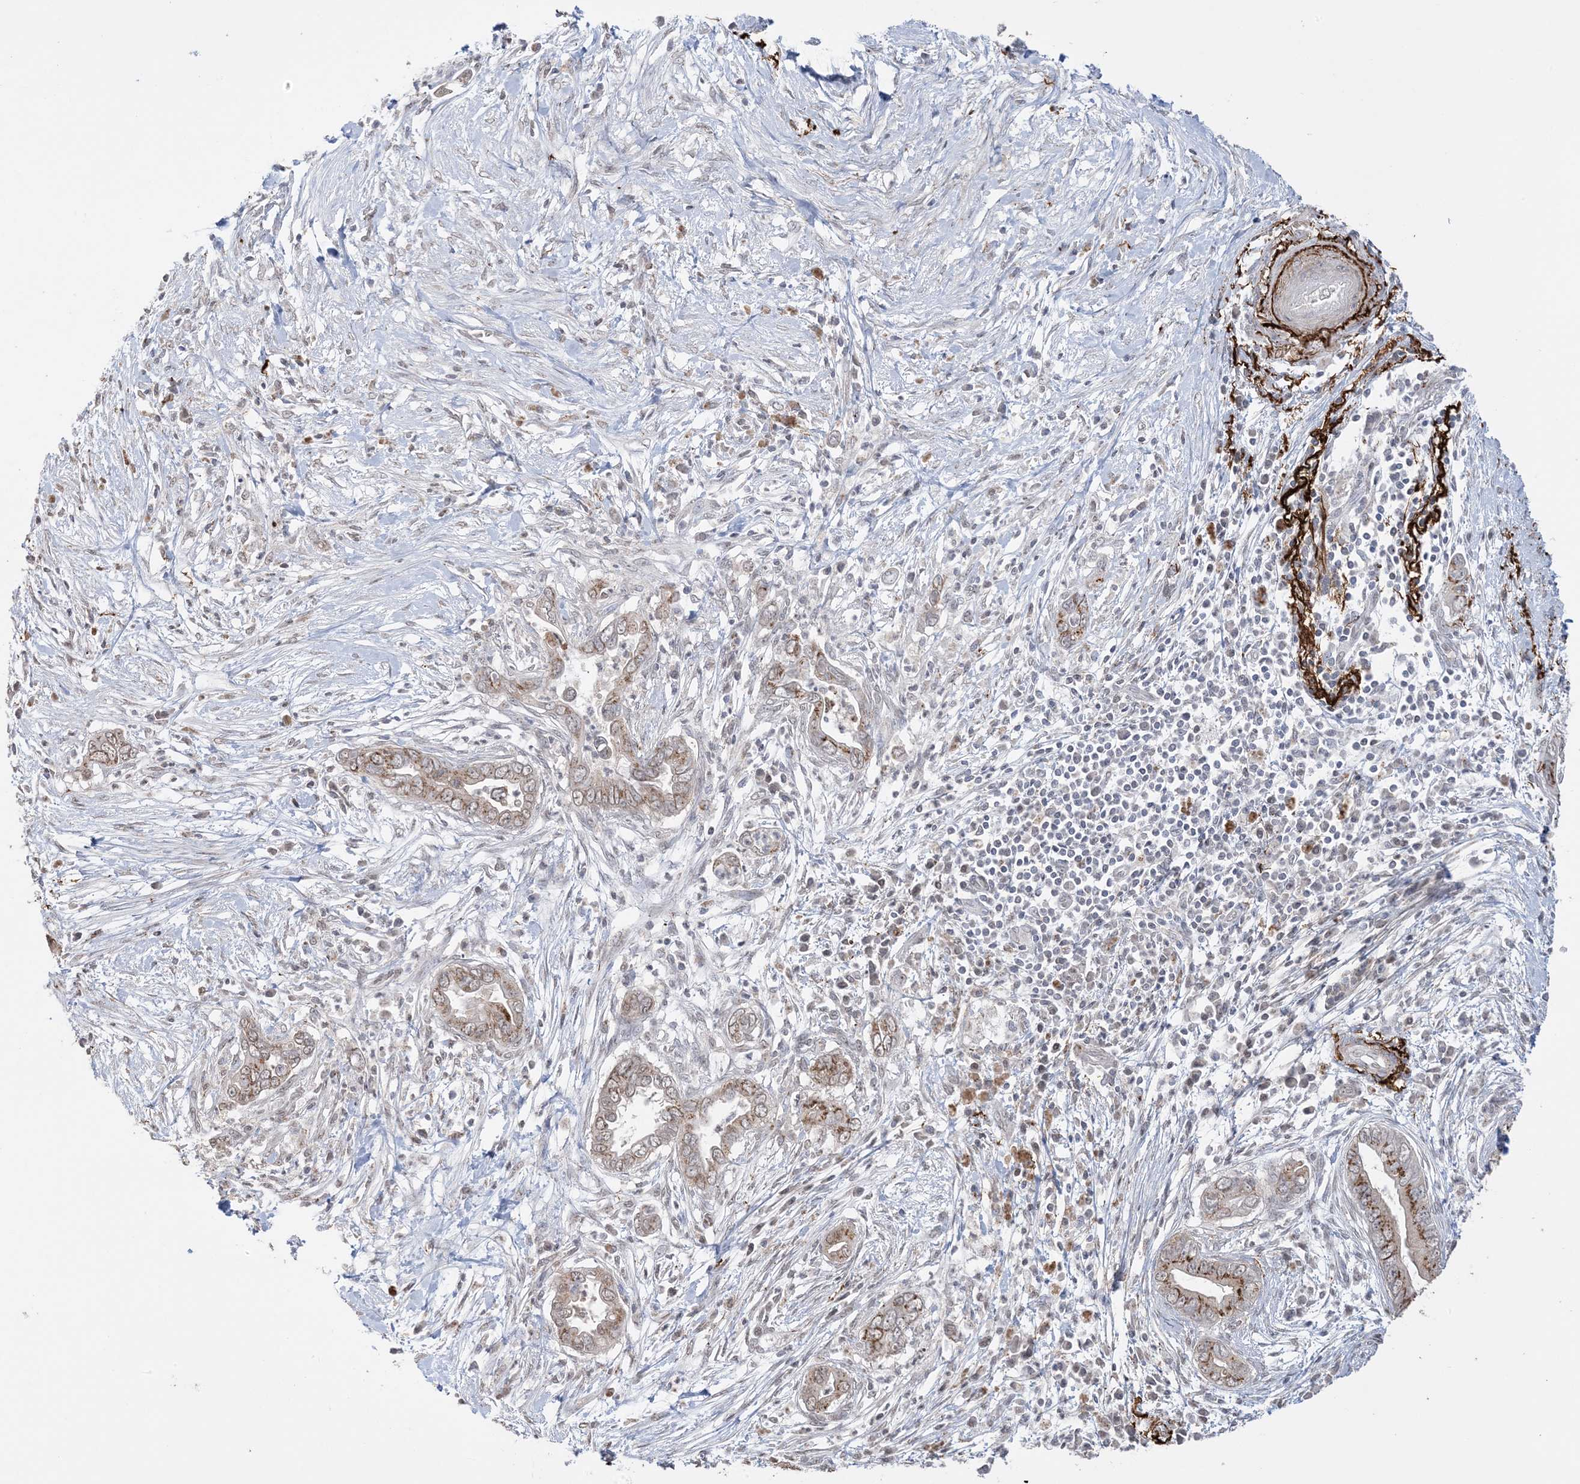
{"staining": {"intensity": "moderate", "quantity": ">75%", "location": "cytoplasmic/membranous"}, "tissue": "pancreatic cancer", "cell_type": "Tumor cells", "image_type": "cancer", "snomed": [{"axis": "morphology", "description": "Adenocarcinoma, NOS"}, {"axis": "topography", "description": "Pancreas"}], "caption": "A photomicrograph of human pancreatic cancer stained for a protein shows moderate cytoplasmic/membranous brown staining in tumor cells.", "gene": "XRN1", "patient": {"sex": "male", "age": 75}}